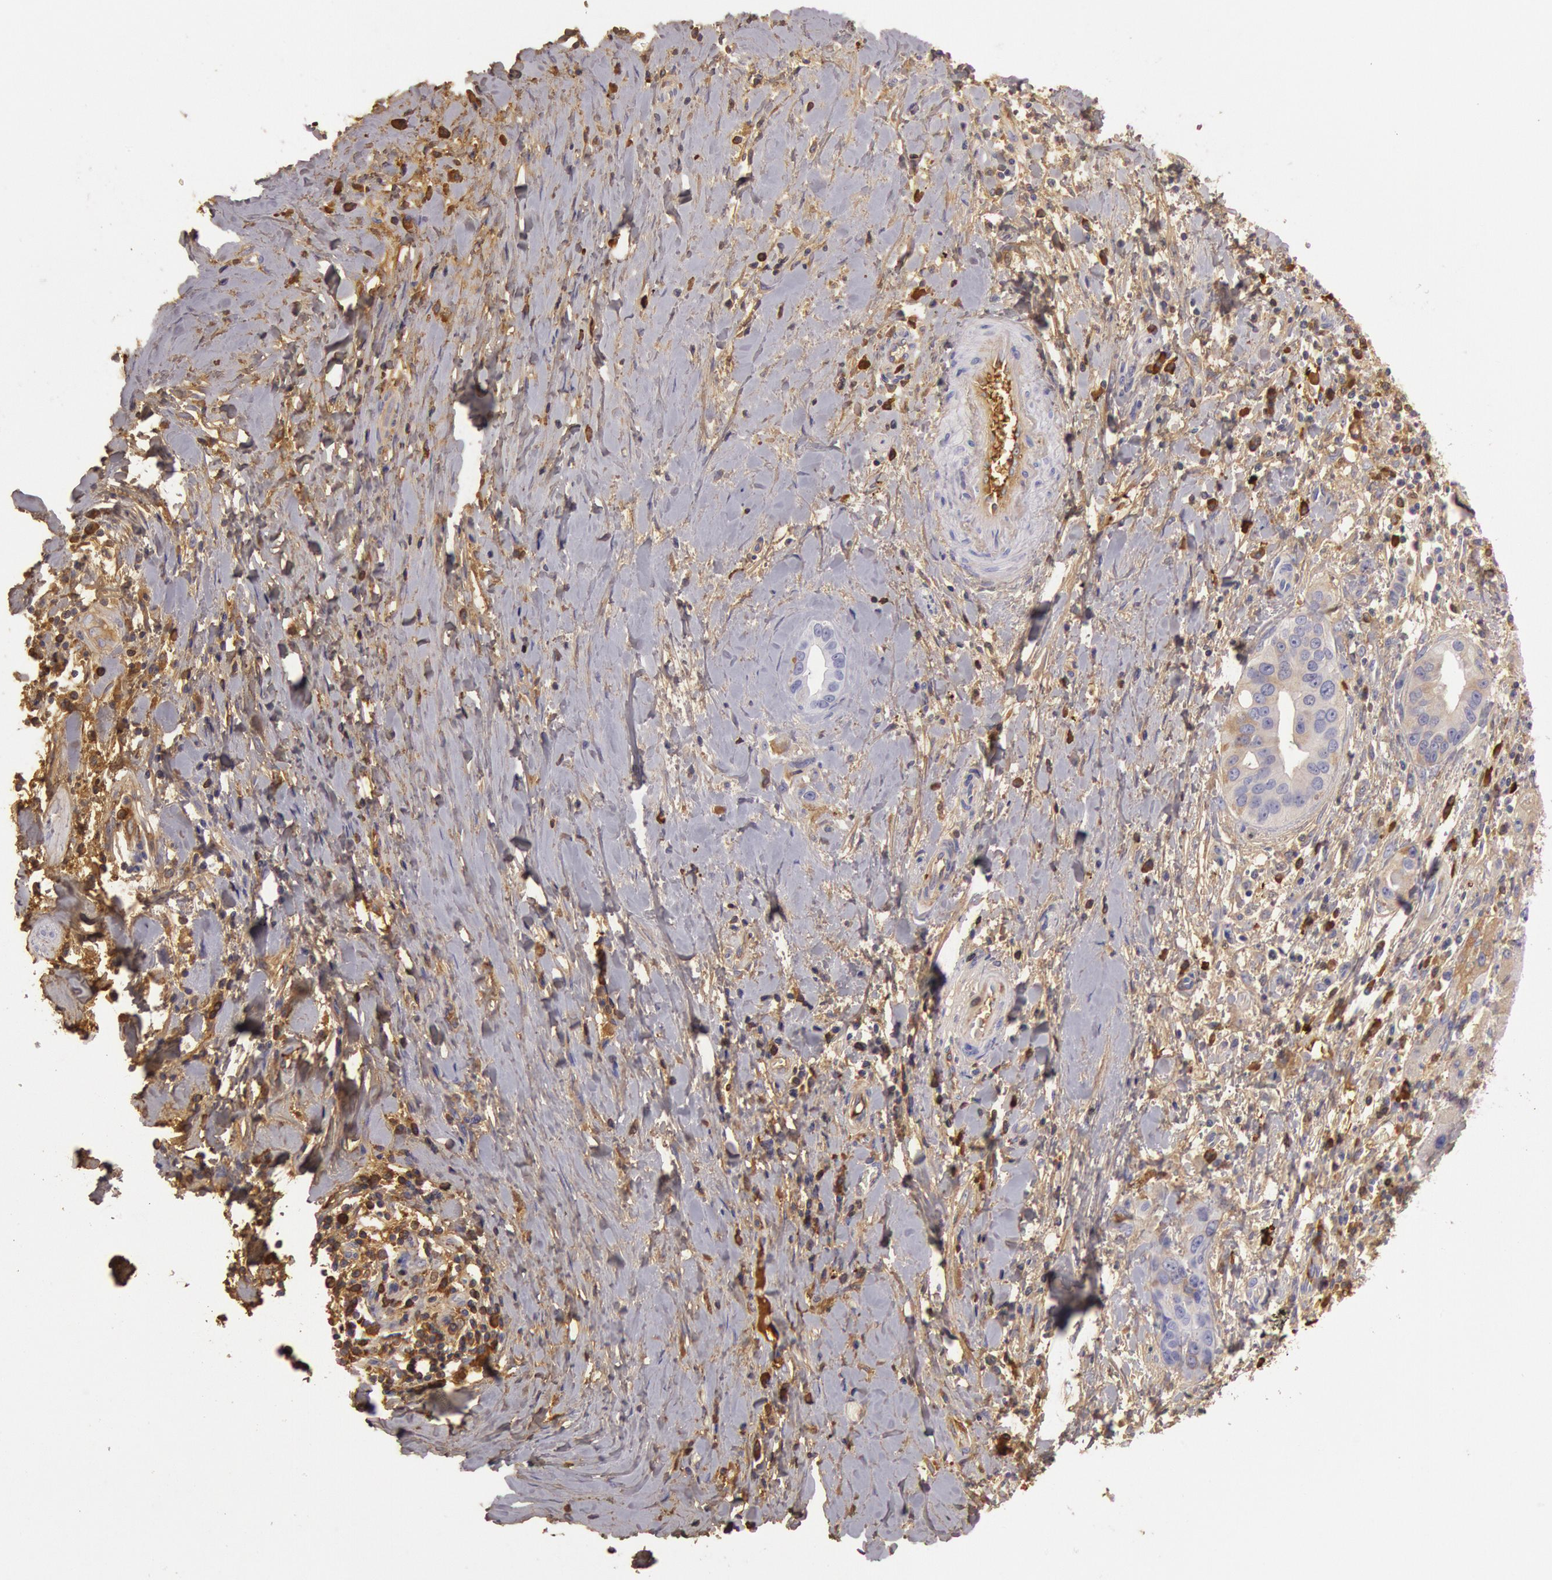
{"staining": {"intensity": "moderate", "quantity": "<25%", "location": "cytoplasmic/membranous"}, "tissue": "liver cancer", "cell_type": "Tumor cells", "image_type": "cancer", "snomed": [{"axis": "morphology", "description": "Cholangiocarcinoma"}, {"axis": "topography", "description": "Liver"}], "caption": "Protein expression analysis of liver cancer demonstrates moderate cytoplasmic/membranous staining in approximately <25% of tumor cells. The staining was performed using DAB (3,3'-diaminobenzidine), with brown indicating positive protein expression. Nuclei are stained blue with hematoxylin.", "gene": "IGHG1", "patient": {"sex": "female", "age": 65}}